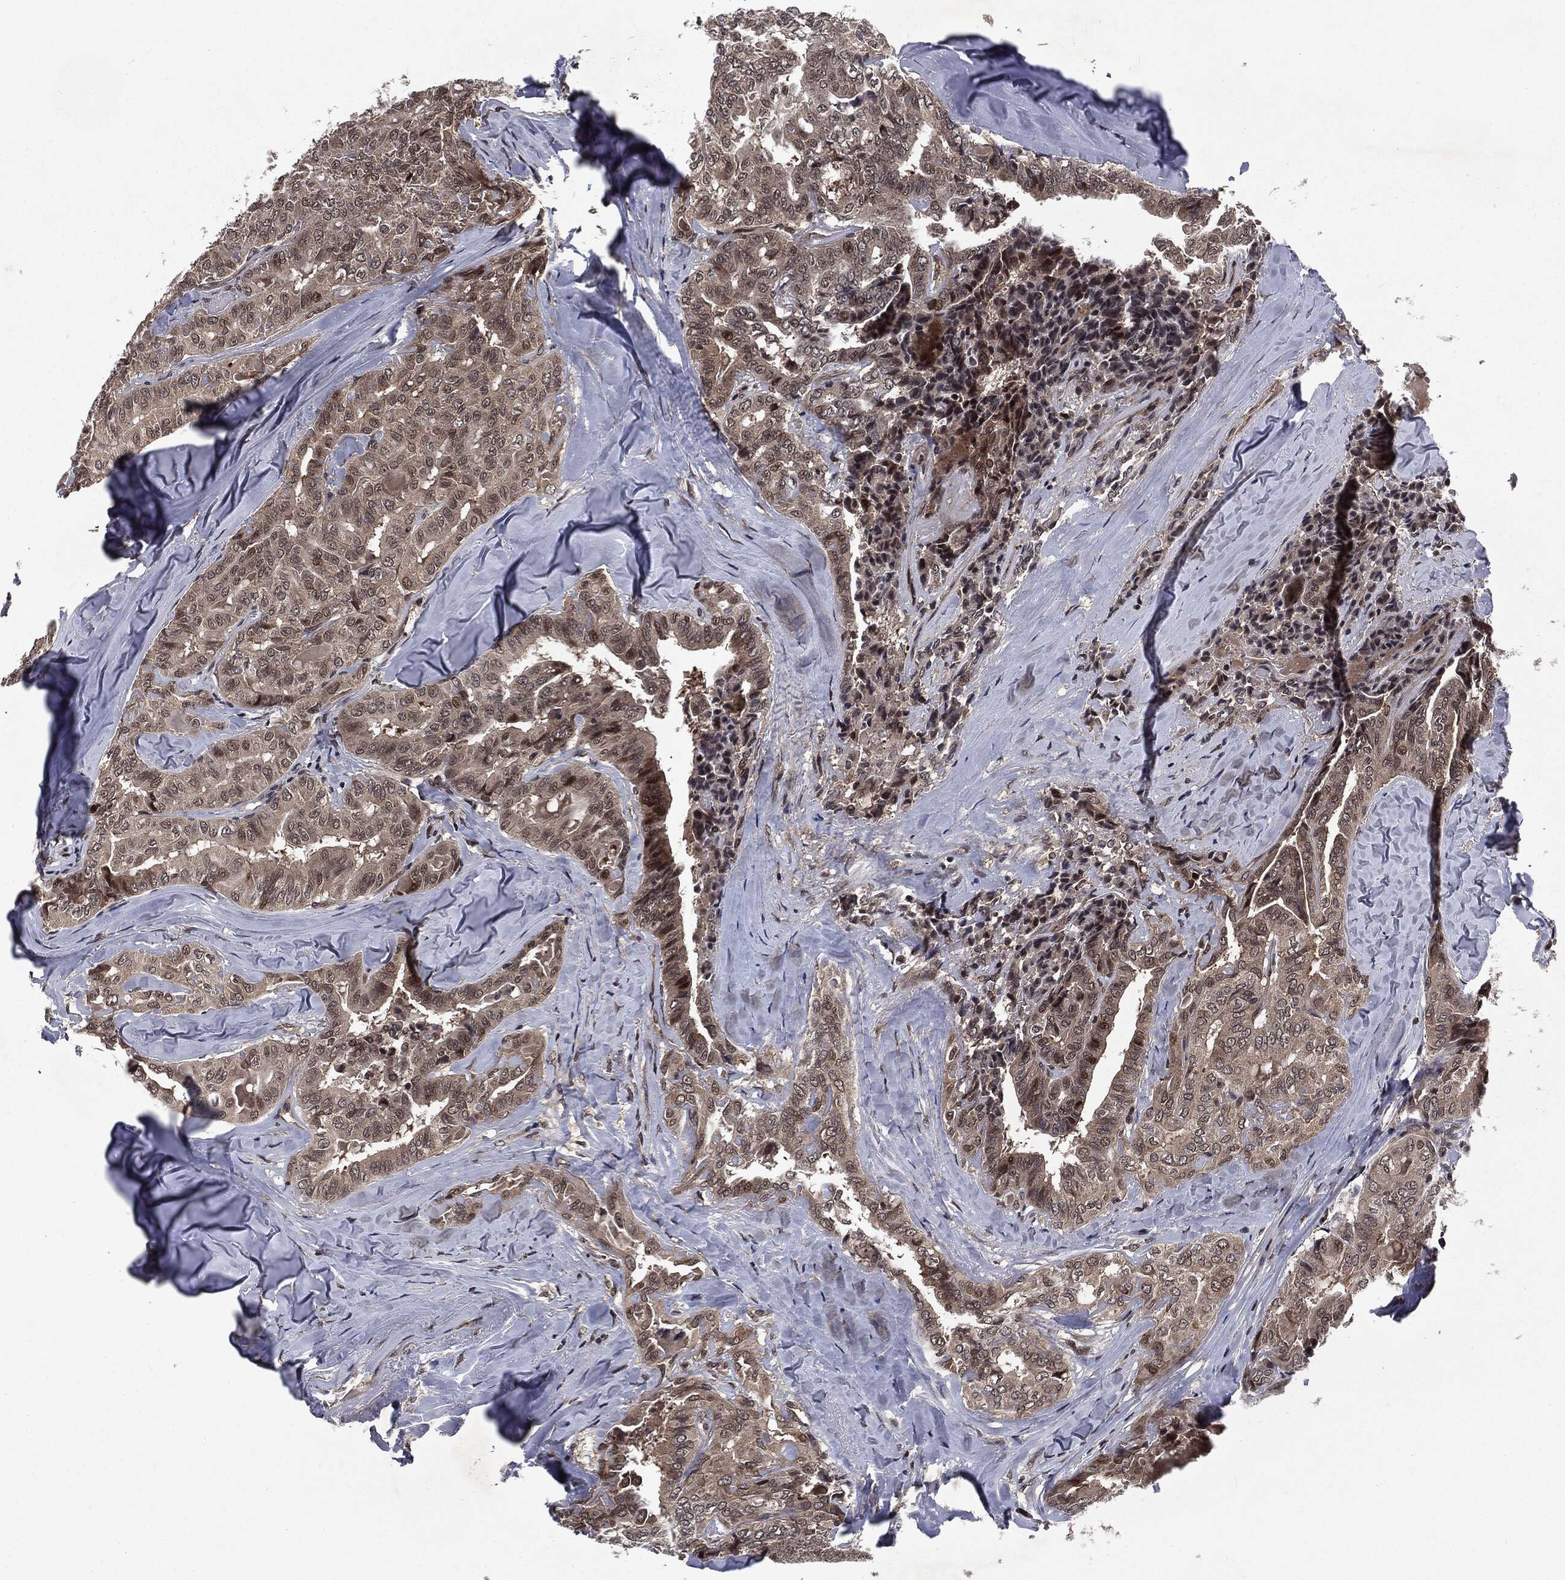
{"staining": {"intensity": "strong", "quantity": "<25%", "location": "nuclear"}, "tissue": "thyroid cancer", "cell_type": "Tumor cells", "image_type": "cancer", "snomed": [{"axis": "morphology", "description": "Papillary adenocarcinoma, NOS"}, {"axis": "topography", "description": "Thyroid gland"}], "caption": "This is a histology image of immunohistochemistry (IHC) staining of thyroid cancer (papillary adenocarcinoma), which shows strong positivity in the nuclear of tumor cells.", "gene": "STAU2", "patient": {"sex": "female", "age": 68}}